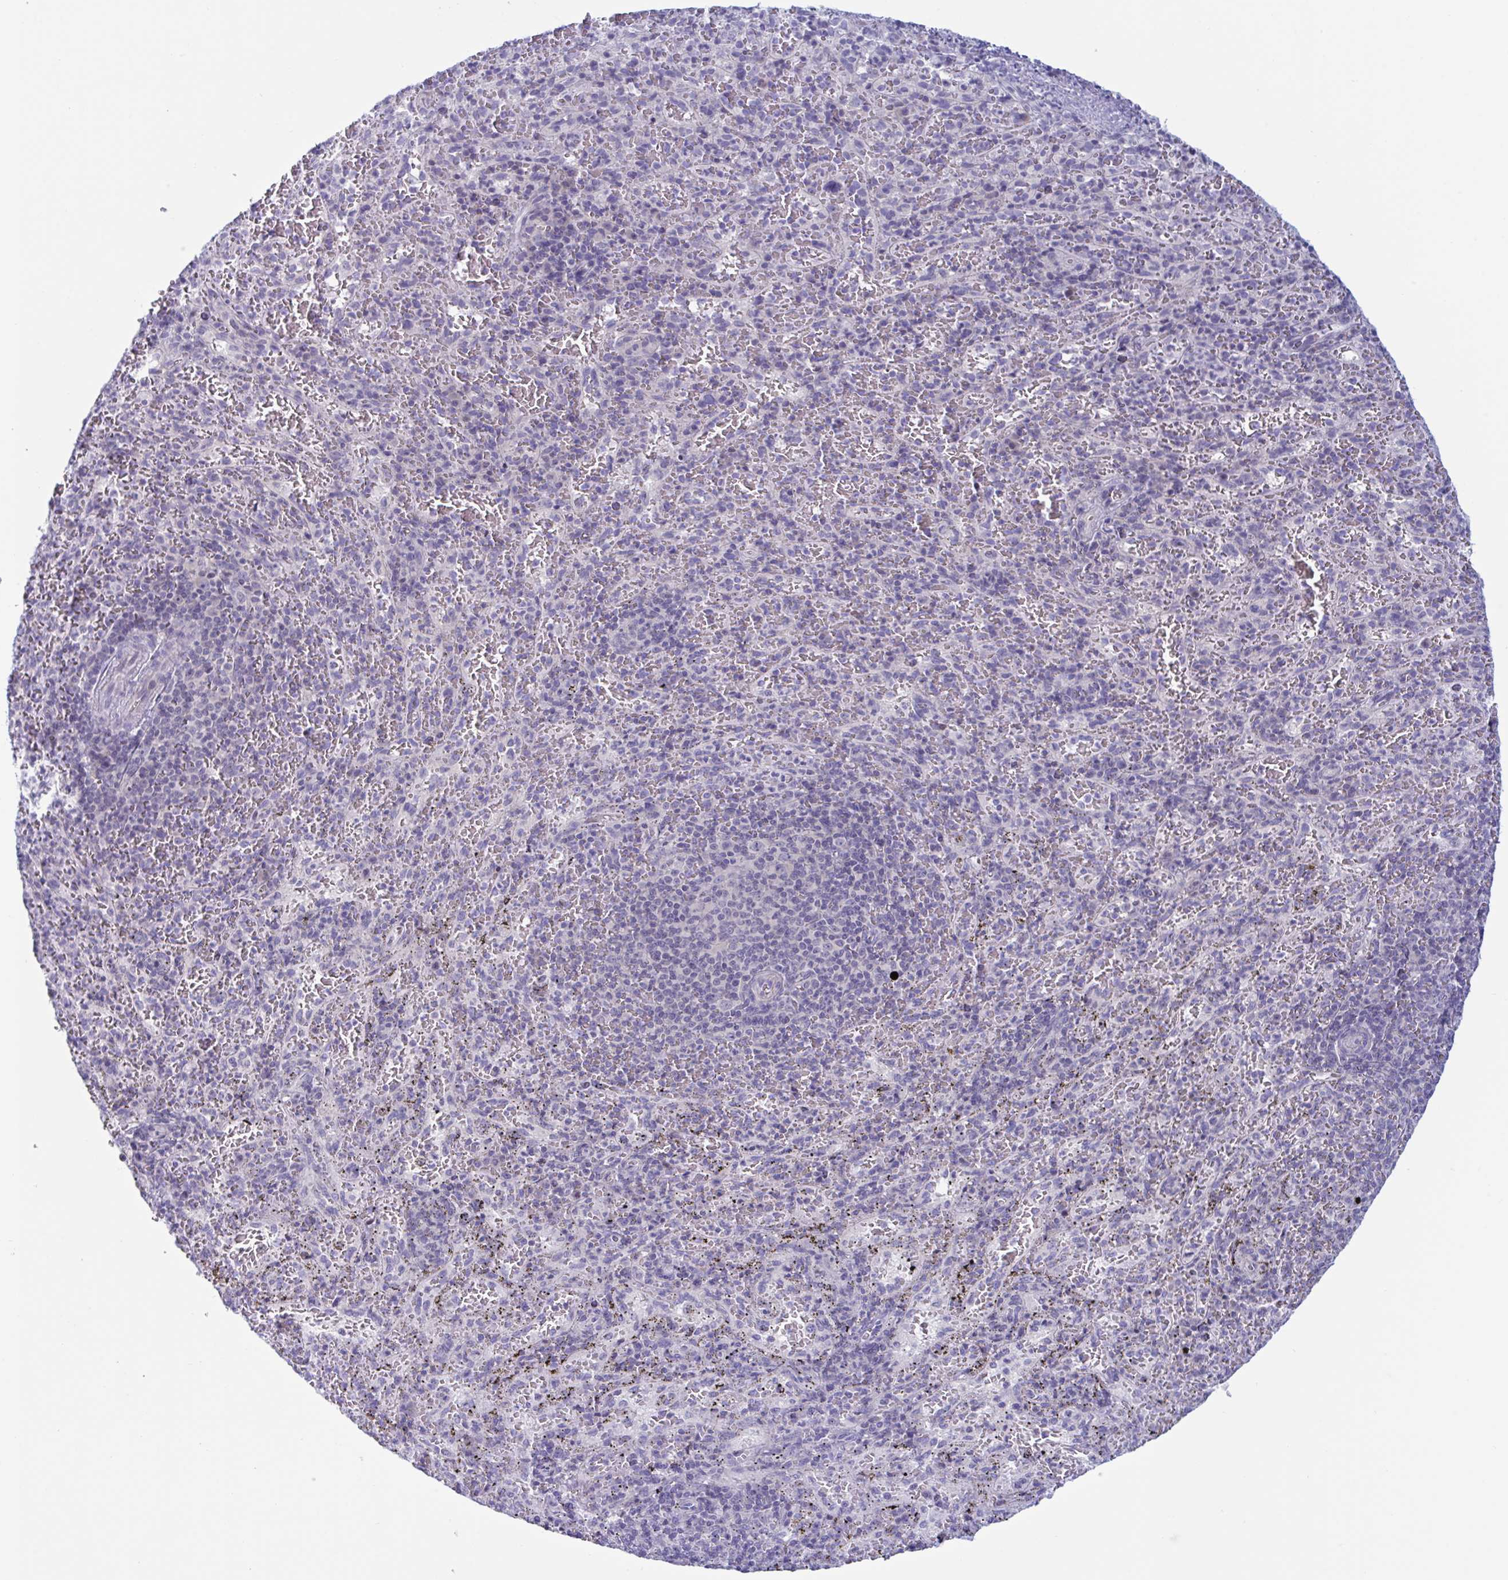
{"staining": {"intensity": "negative", "quantity": "none", "location": "none"}, "tissue": "spleen", "cell_type": "Cells in red pulp", "image_type": "normal", "snomed": [{"axis": "morphology", "description": "Normal tissue, NOS"}, {"axis": "topography", "description": "Spleen"}], "caption": "DAB (3,3'-diaminobenzidine) immunohistochemical staining of unremarkable spleen displays no significant expression in cells in red pulp.", "gene": "NAA30", "patient": {"sex": "male", "age": 57}}